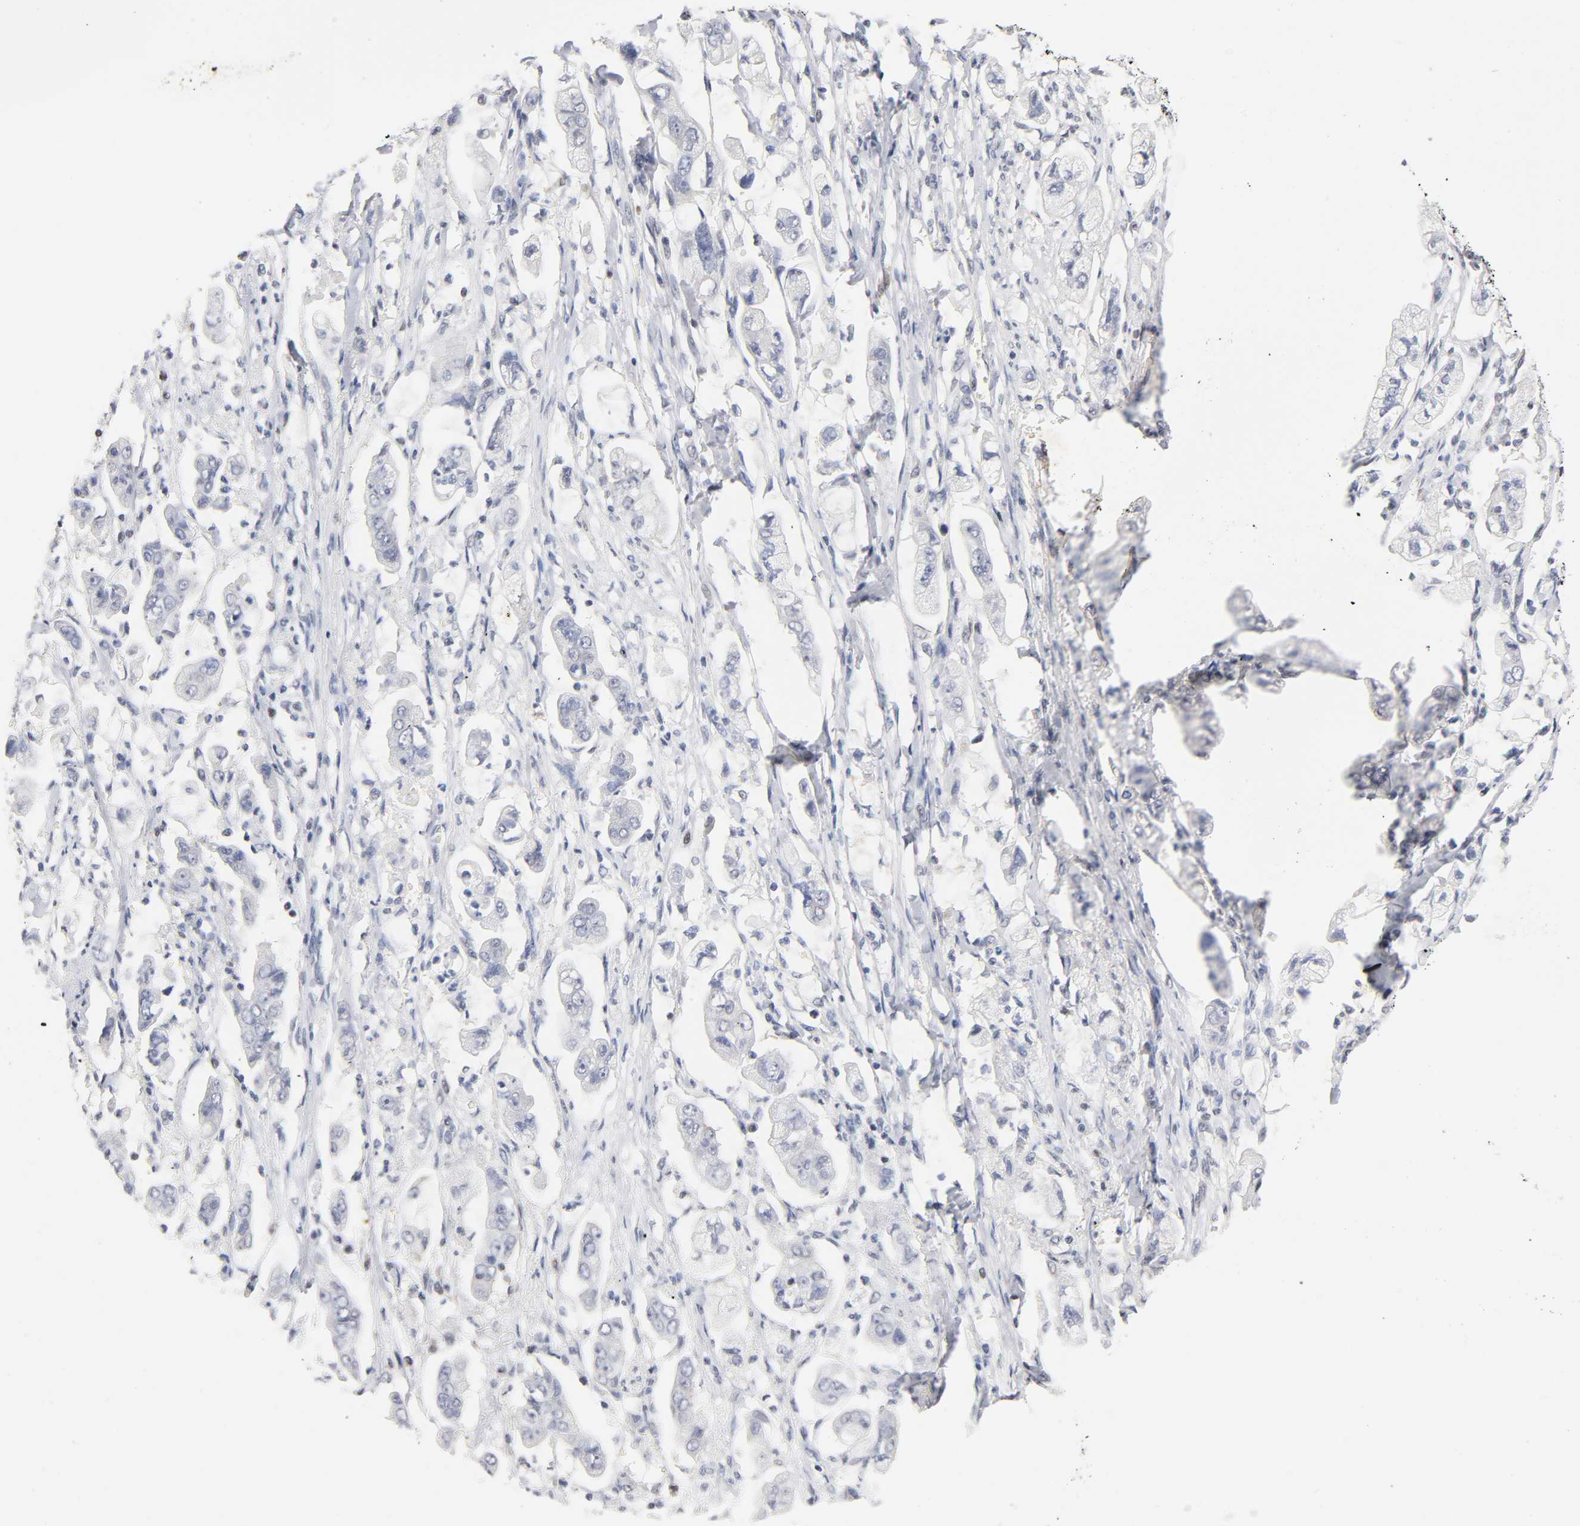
{"staining": {"intensity": "weak", "quantity": "<25%", "location": "nuclear"}, "tissue": "stomach cancer", "cell_type": "Tumor cells", "image_type": "cancer", "snomed": [{"axis": "morphology", "description": "Adenocarcinoma, NOS"}, {"axis": "topography", "description": "Stomach"}], "caption": "Protein analysis of stomach cancer (adenocarcinoma) exhibits no significant expression in tumor cells.", "gene": "NR3C1", "patient": {"sex": "male", "age": 62}}